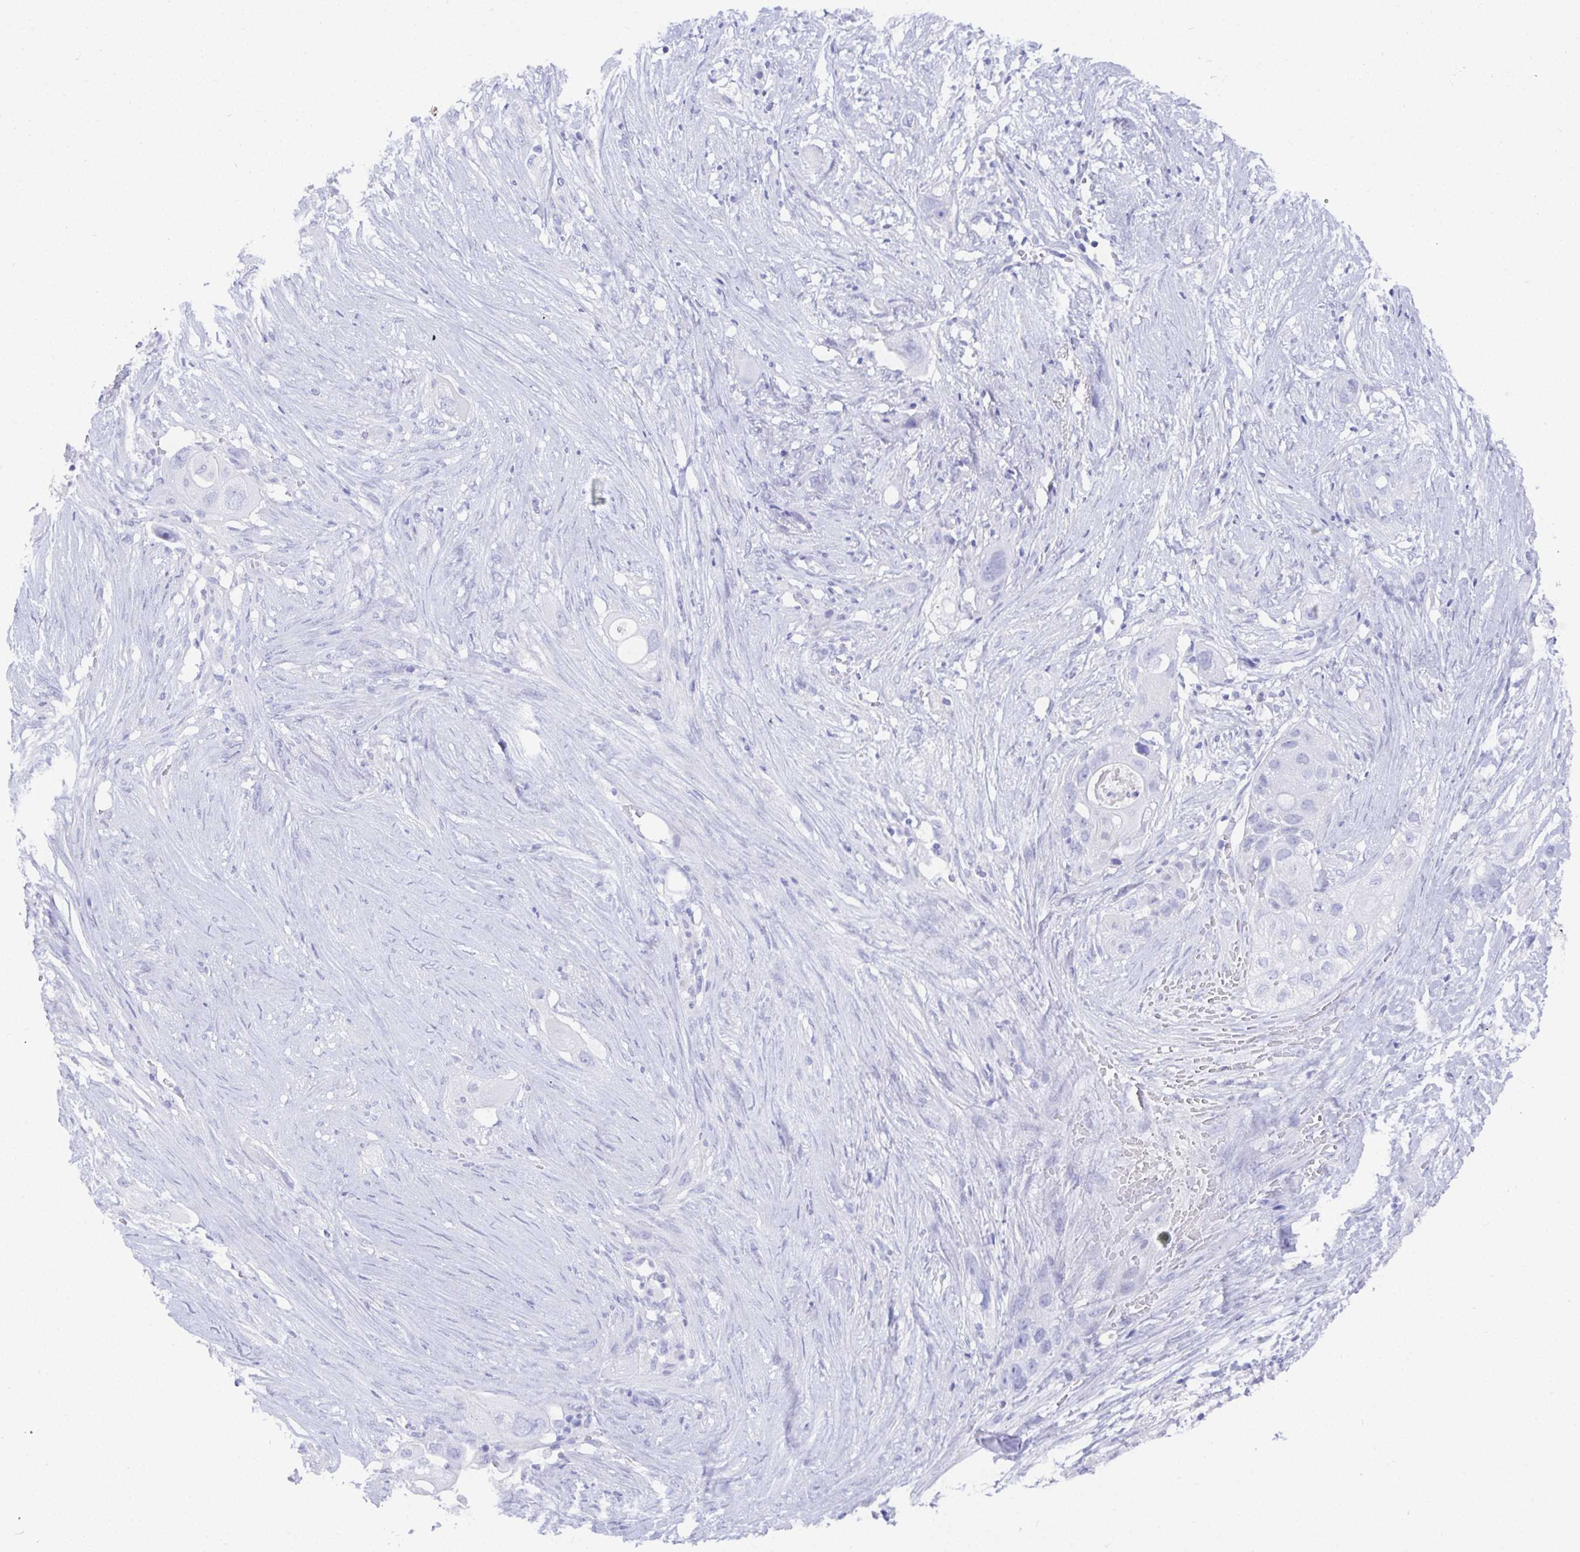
{"staining": {"intensity": "negative", "quantity": "none", "location": "none"}, "tissue": "pancreatic cancer", "cell_type": "Tumor cells", "image_type": "cancer", "snomed": [{"axis": "morphology", "description": "Adenocarcinoma, NOS"}, {"axis": "topography", "description": "Pancreas"}], "caption": "Tumor cells show no significant positivity in pancreatic adenocarcinoma. (Immunohistochemistry, brightfield microscopy, high magnification).", "gene": "TMEM241", "patient": {"sex": "female", "age": 72}}